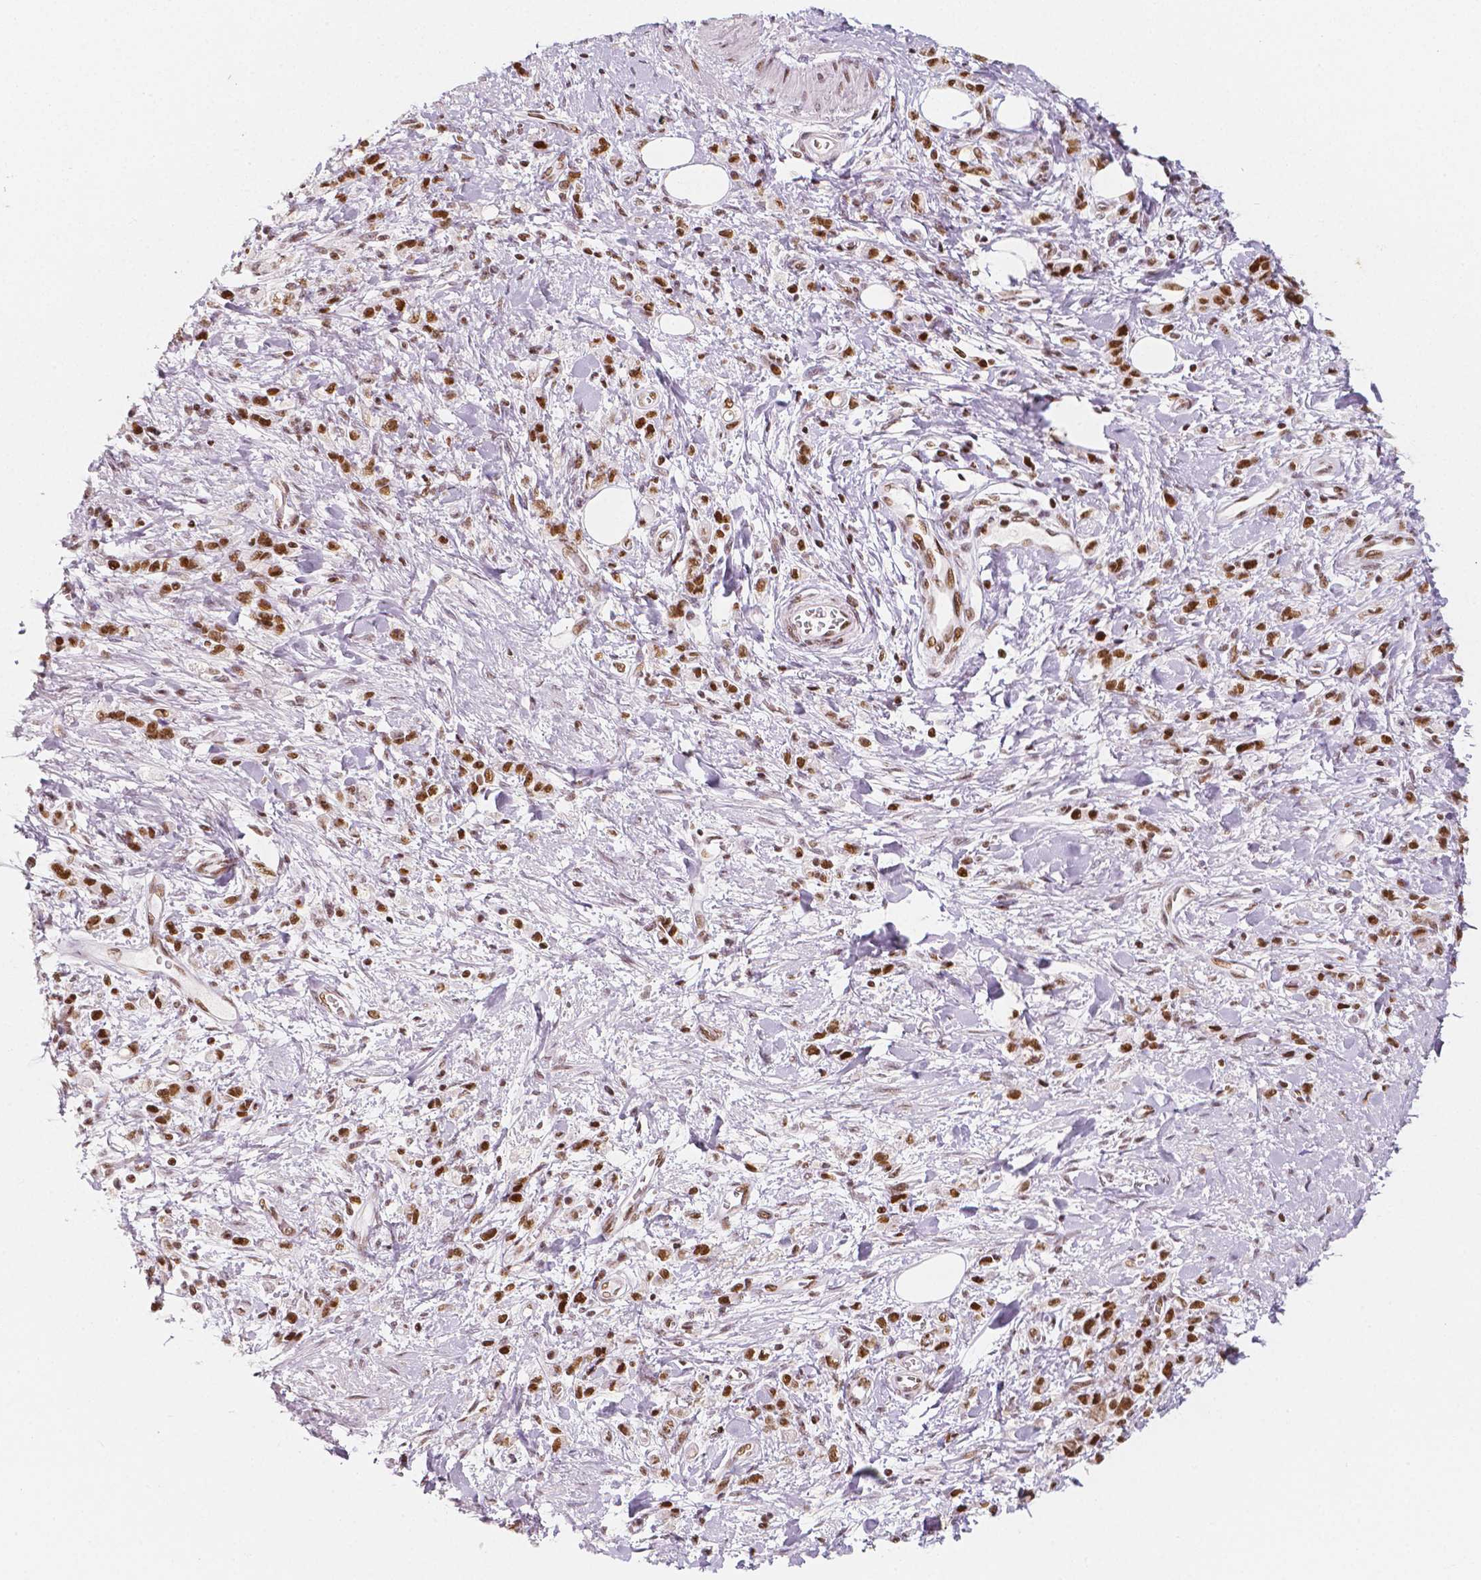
{"staining": {"intensity": "moderate", "quantity": ">75%", "location": "nuclear"}, "tissue": "stomach cancer", "cell_type": "Tumor cells", "image_type": "cancer", "snomed": [{"axis": "morphology", "description": "Adenocarcinoma, NOS"}, {"axis": "topography", "description": "Stomach"}], "caption": "Stomach cancer was stained to show a protein in brown. There is medium levels of moderate nuclear expression in approximately >75% of tumor cells.", "gene": "HDAC1", "patient": {"sex": "male", "age": 77}}